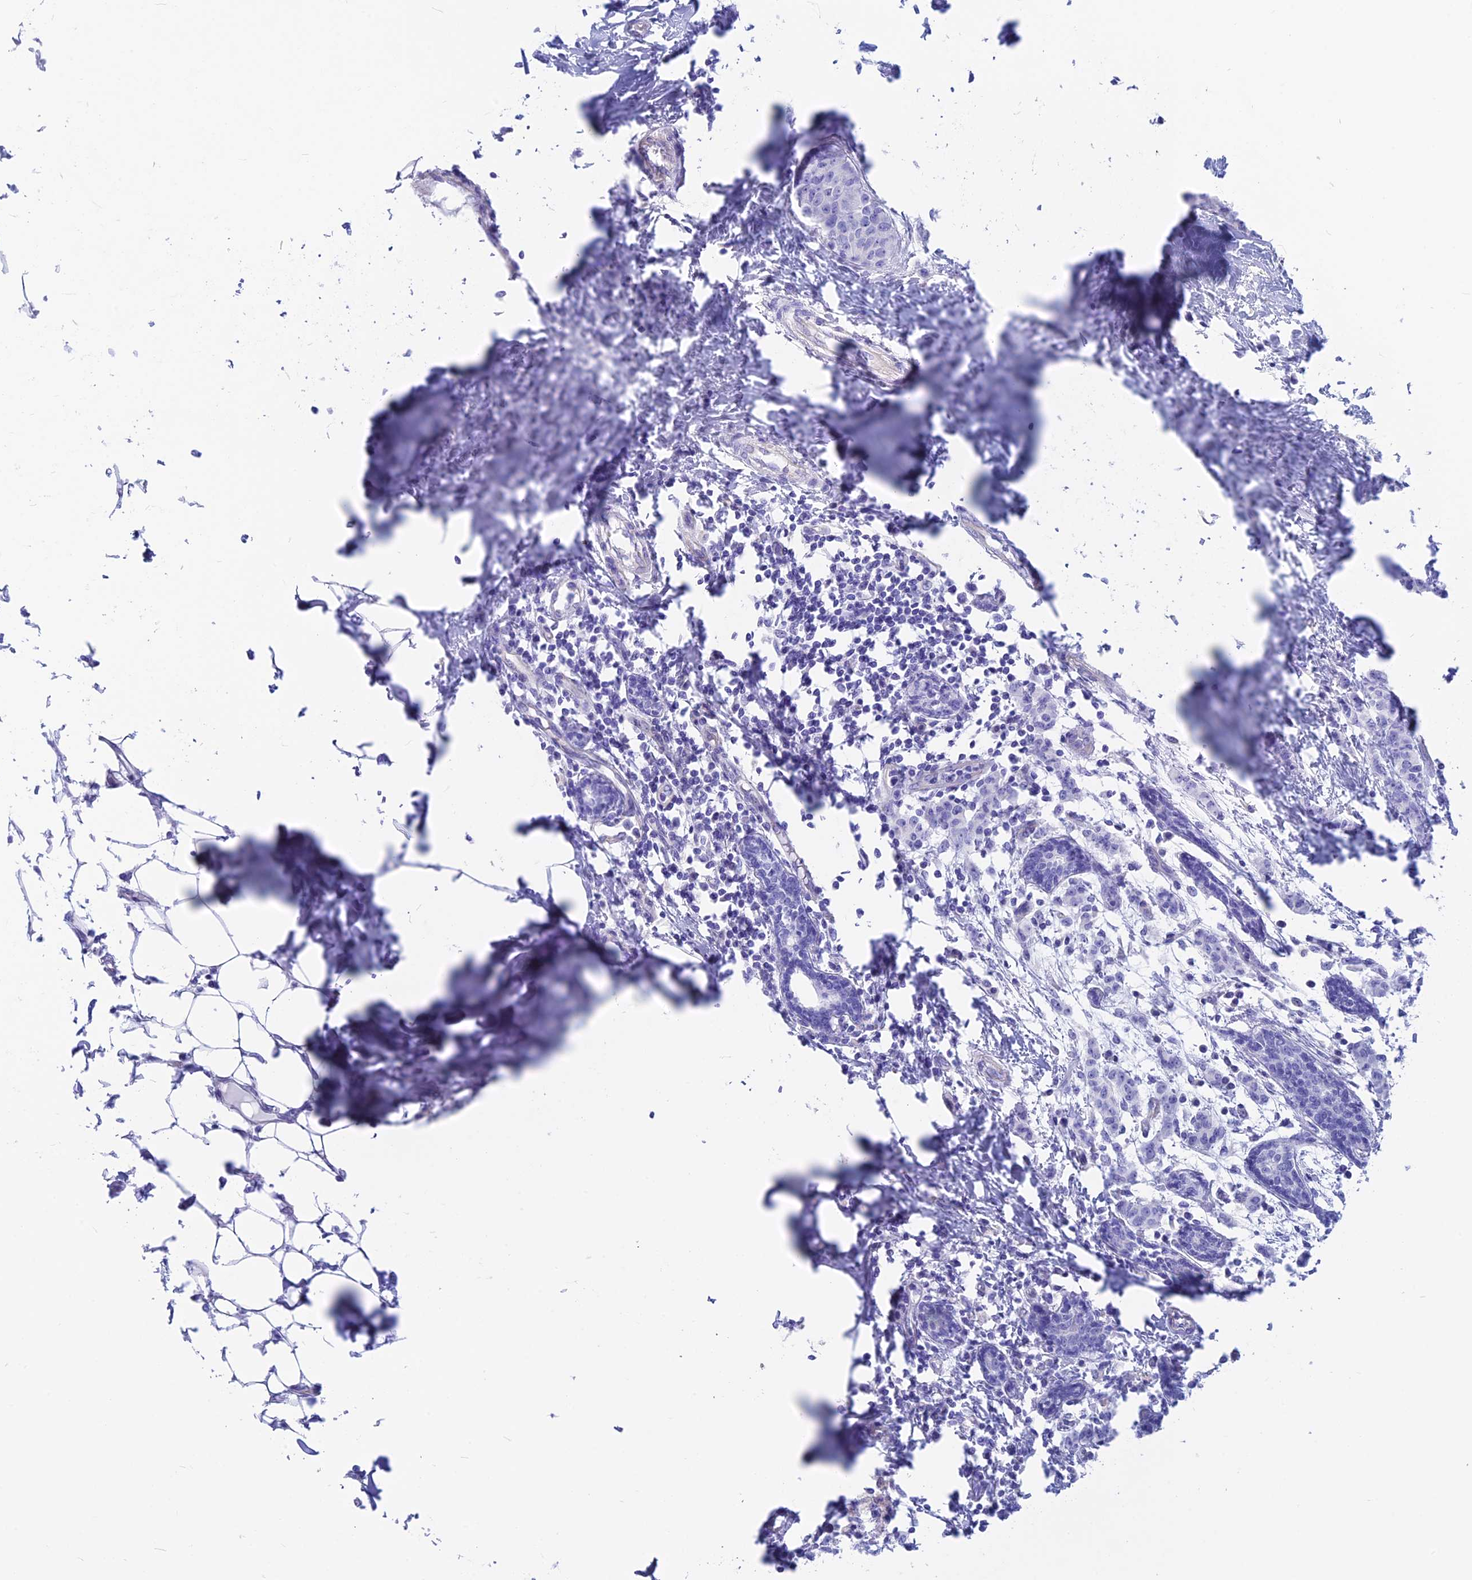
{"staining": {"intensity": "negative", "quantity": "none", "location": "none"}, "tissue": "breast cancer", "cell_type": "Tumor cells", "image_type": "cancer", "snomed": [{"axis": "morphology", "description": "Duct carcinoma"}, {"axis": "topography", "description": "Breast"}], "caption": "Immunohistochemistry histopathology image of neoplastic tissue: breast cancer (infiltrating ductal carcinoma) stained with DAB (3,3'-diaminobenzidine) shows no significant protein positivity in tumor cells.", "gene": "GNGT2", "patient": {"sex": "female", "age": 40}}